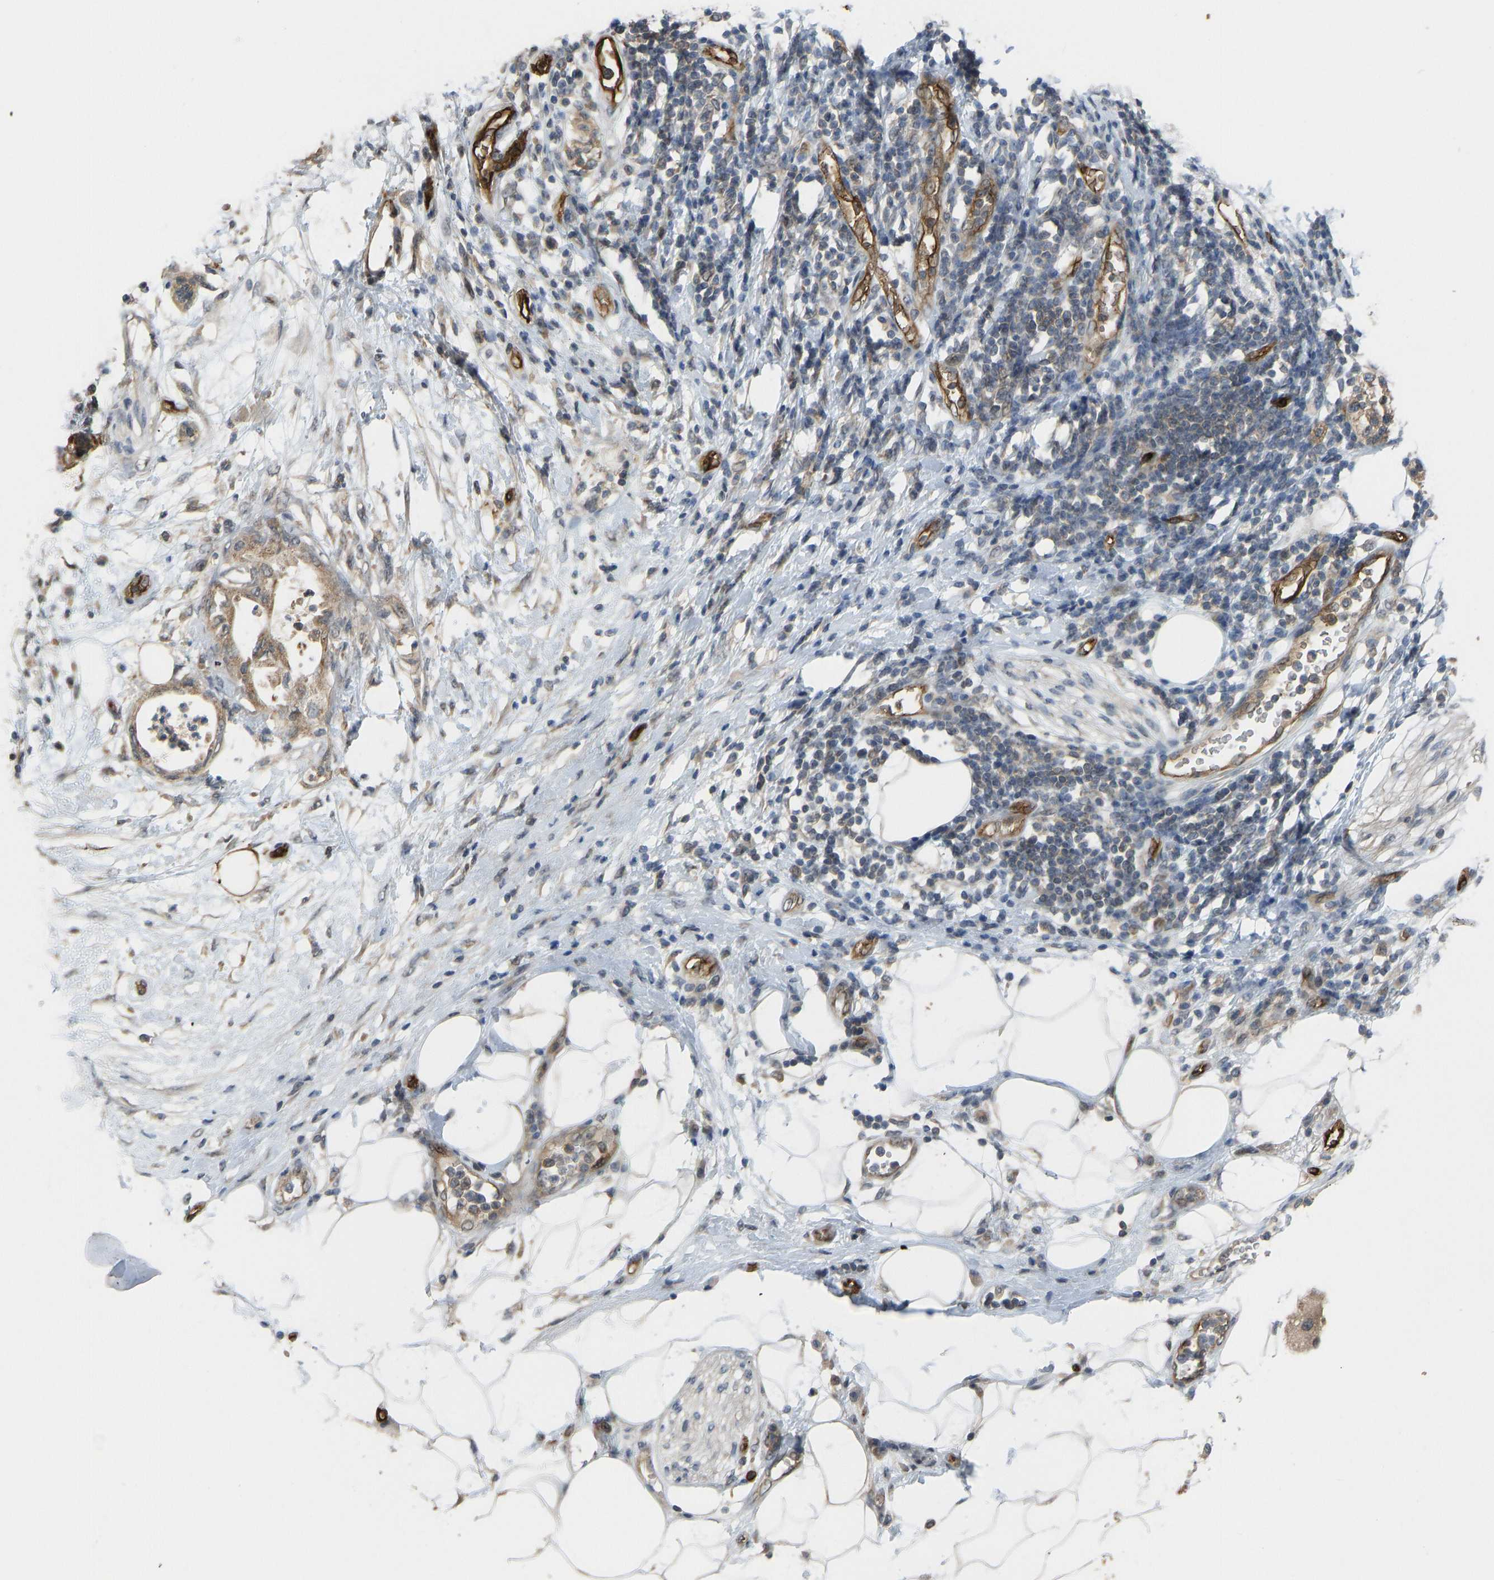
{"staining": {"intensity": "moderate", "quantity": ">75%", "location": "cytoplasmic/membranous"}, "tissue": "adipose tissue", "cell_type": "Adipocytes", "image_type": "normal", "snomed": [{"axis": "morphology", "description": "Normal tissue, NOS"}, {"axis": "morphology", "description": "Adenocarcinoma, NOS"}, {"axis": "topography", "description": "Duodenum"}, {"axis": "topography", "description": "Peripheral nerve tissue"}], "caption": "A photomicrograph of adipose tissue stained for a protein displays moderate cytoplasmic/membranous brown staining in adipocytes. Using DAB (brown) and hematoxylin (blue) stains, captured at high magnification using brightfield microscopy.", "gene": "CCT8", "patient": {"sex": "female", "age": 60}}